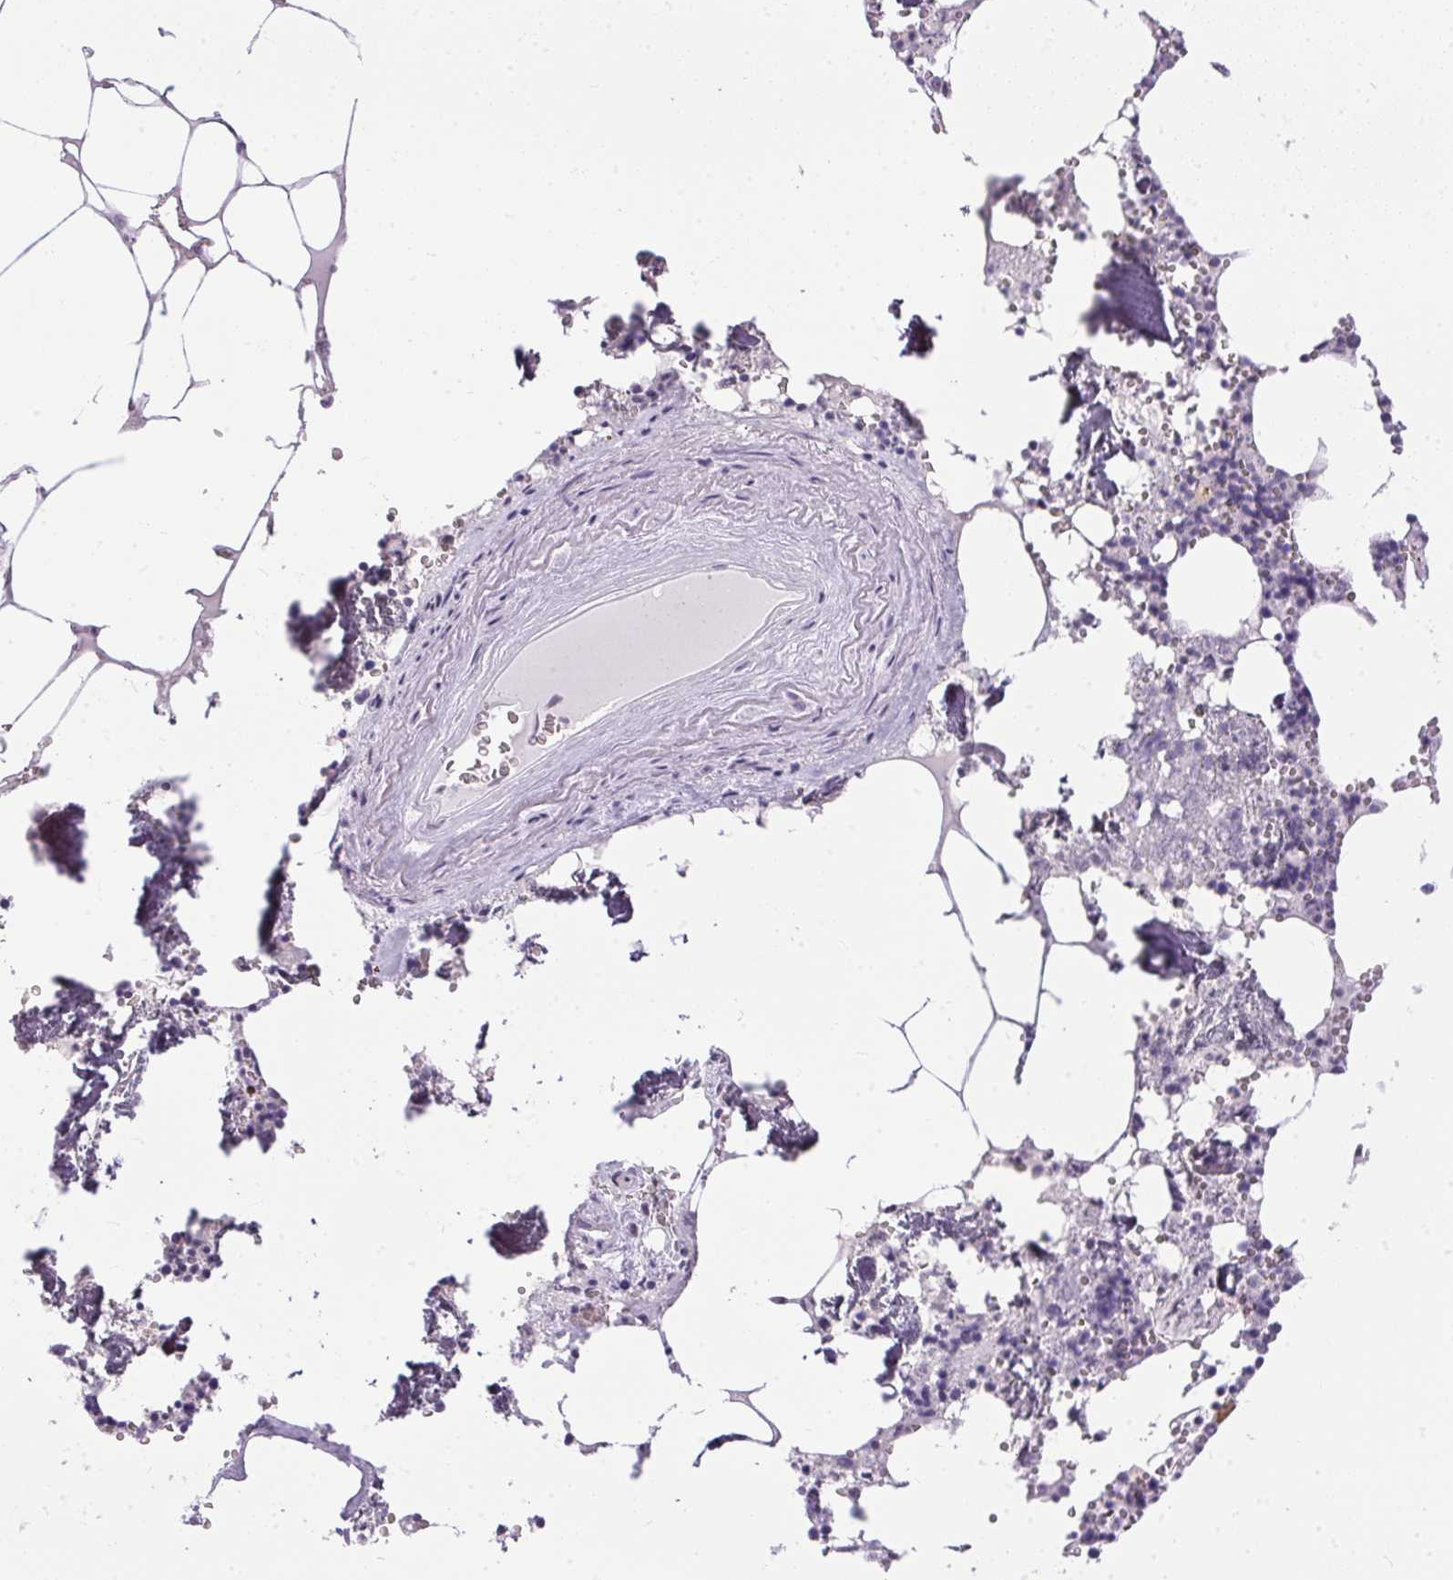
{"staining": {"intensity": "negative", "quantity": "none", "location": "none"}, "tissue": "bone marrow", "cell_type": "Hematopoietic cells", "image_type": "normal", "snomed": [{"axis": "morphology", "description": "Normal tissue, NOS"}, {"axis": "topography", "description": "Bone marrow"}], "caption": "The image displays no staining of hematopoietic cells in benign bone marrow. Brightfield microscopy of immunohistochemistry stained with DAB (brown) and hematoxylin (blue), captured at high magnification.", "gene": "GBP6", "patient": {"sex": "male", "age": 54}}